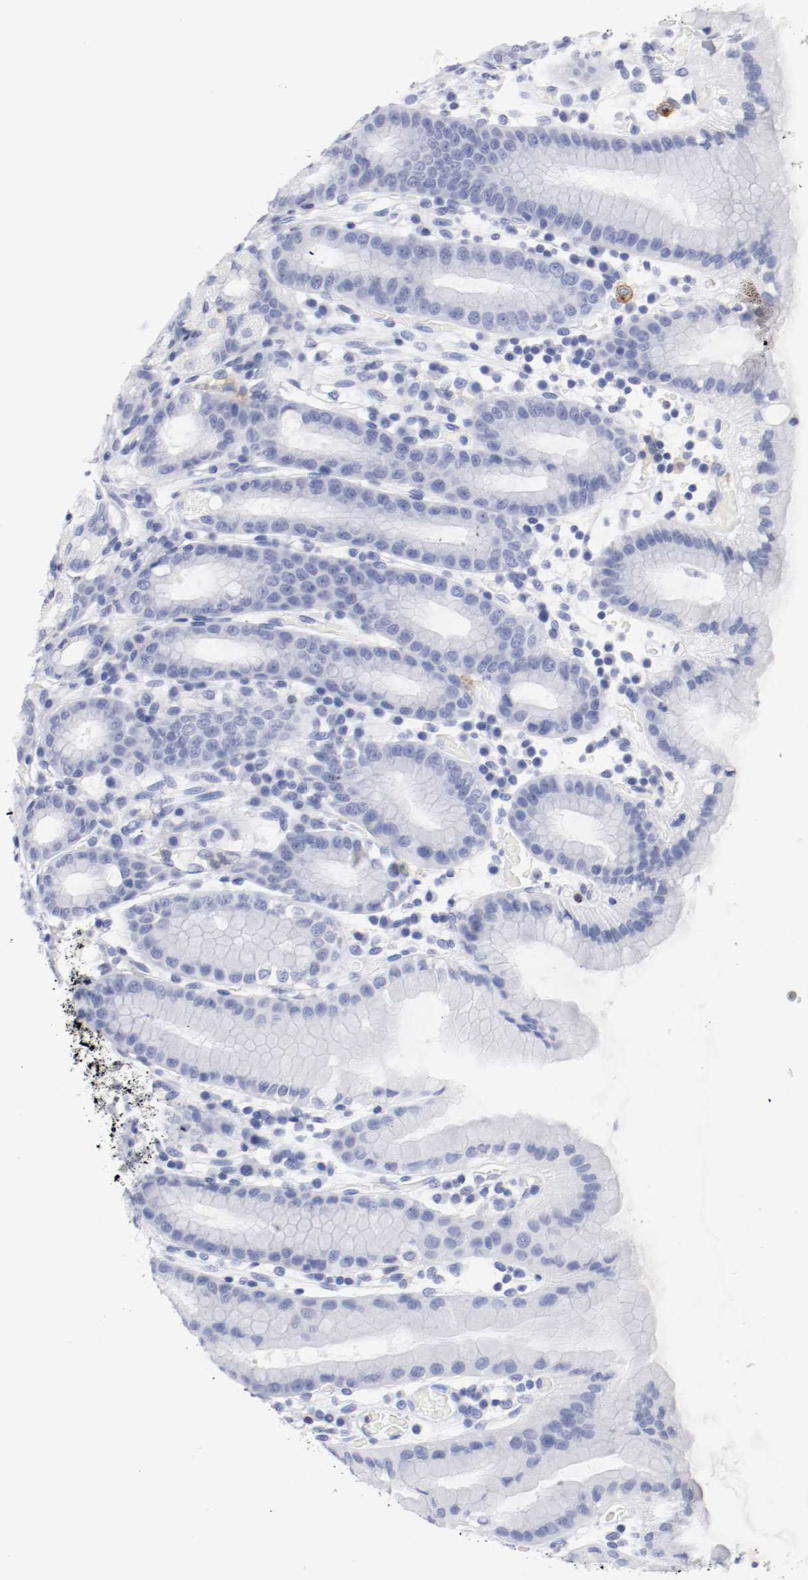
{"staining": {"intensity": "negative", "quantity": "none", "location": "none"}, "tissue": "stomach", "cell_type": "Glandular cells", "image_type": "normal", "snomed": [{"axis": "morphology", "description": "Normal tissue, NOS"}, {"axis": "topography", "description": "Stomach, upper"}], "caption": "The micrograph exhibits no staining of glandular cells in unremarkable stomach. (DAB IHC with hematoxylin counter stain).", "gene": "ITGAX", "patient": {"sex": "male", "age": 68}}